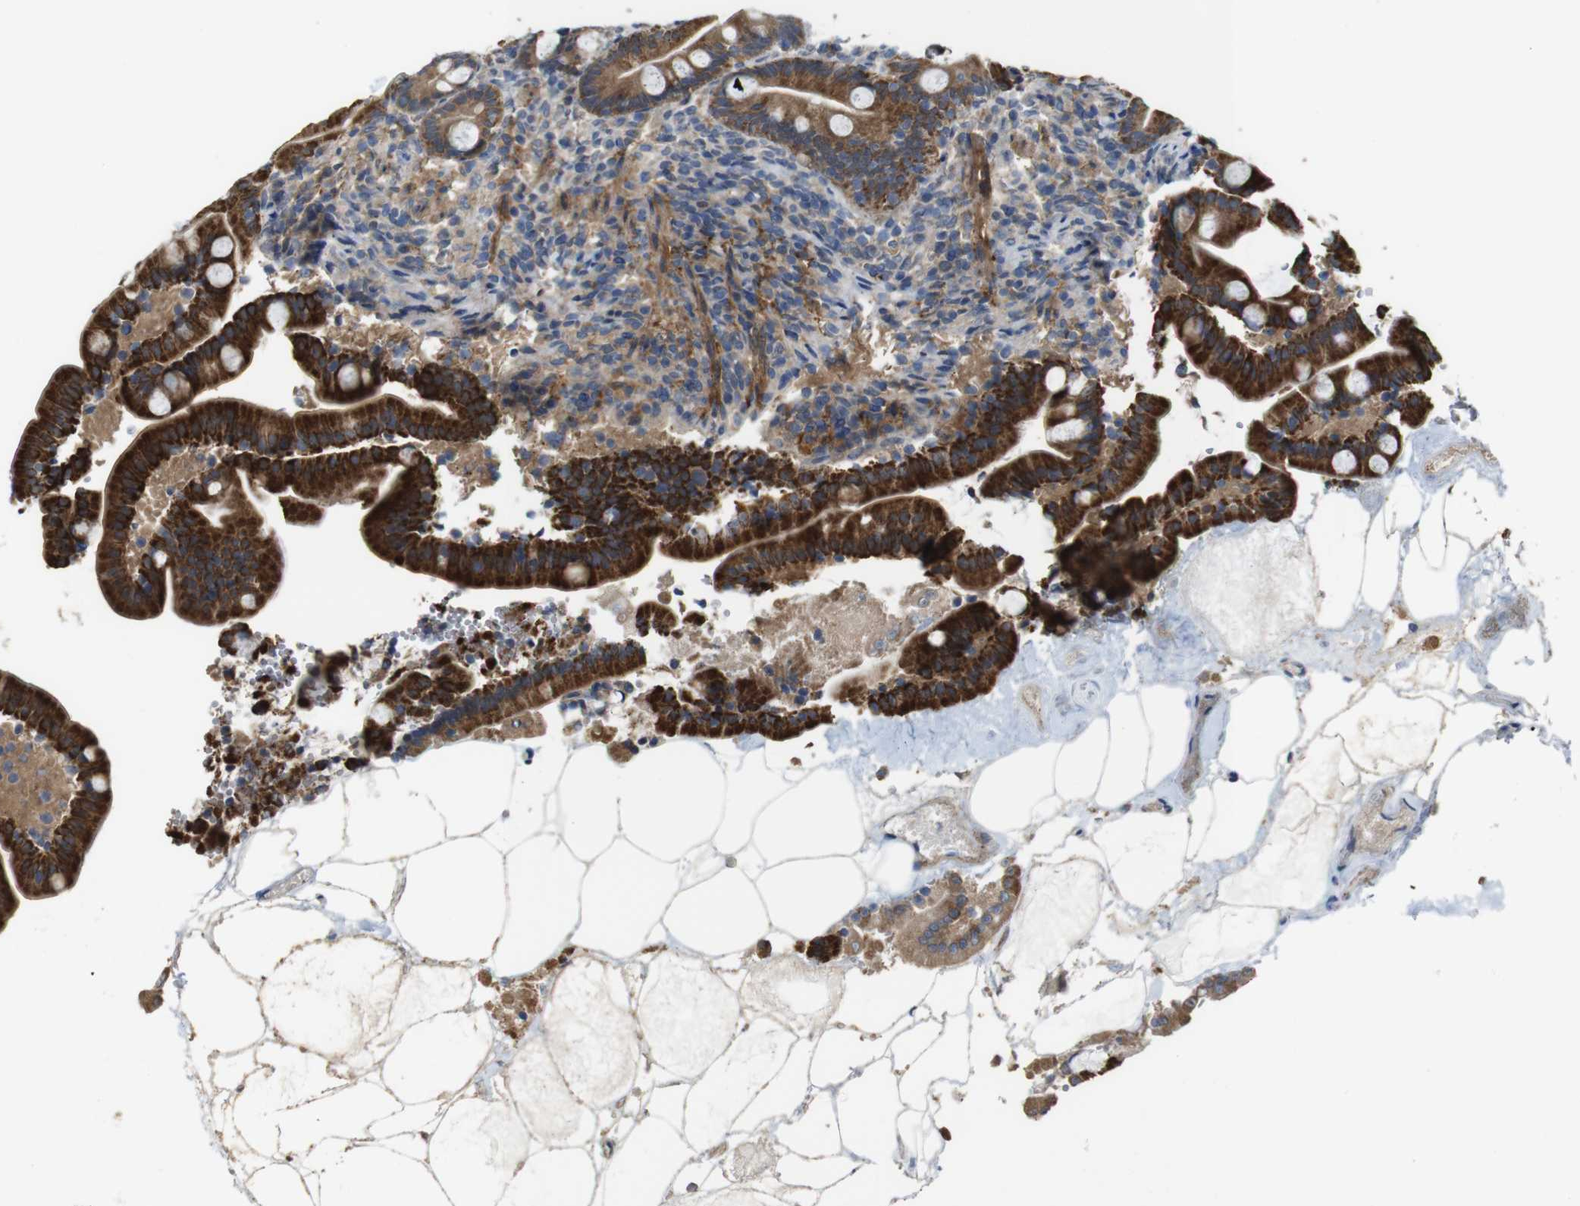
{"staining": {"intensity": "strong", "quantity": ">75%", "location": "cytoplasmic/membranous"}, "tissue": "duodenum", "cell_type": "Glandular cells", "image_type": "normal", "snomed": [{"axis": "morphology", "description": "Normal tissue, NOS"}, {"axis": "topography", "description": "Duodenum"}], "caption": "Normal duodenum exhibits strong cytoplasmic/membranous positivity in about >75% of glandular cells, visualized by immunohistochemistry.", "gene": "CDC34", "patient": {"sex": "male", "age": 54}}